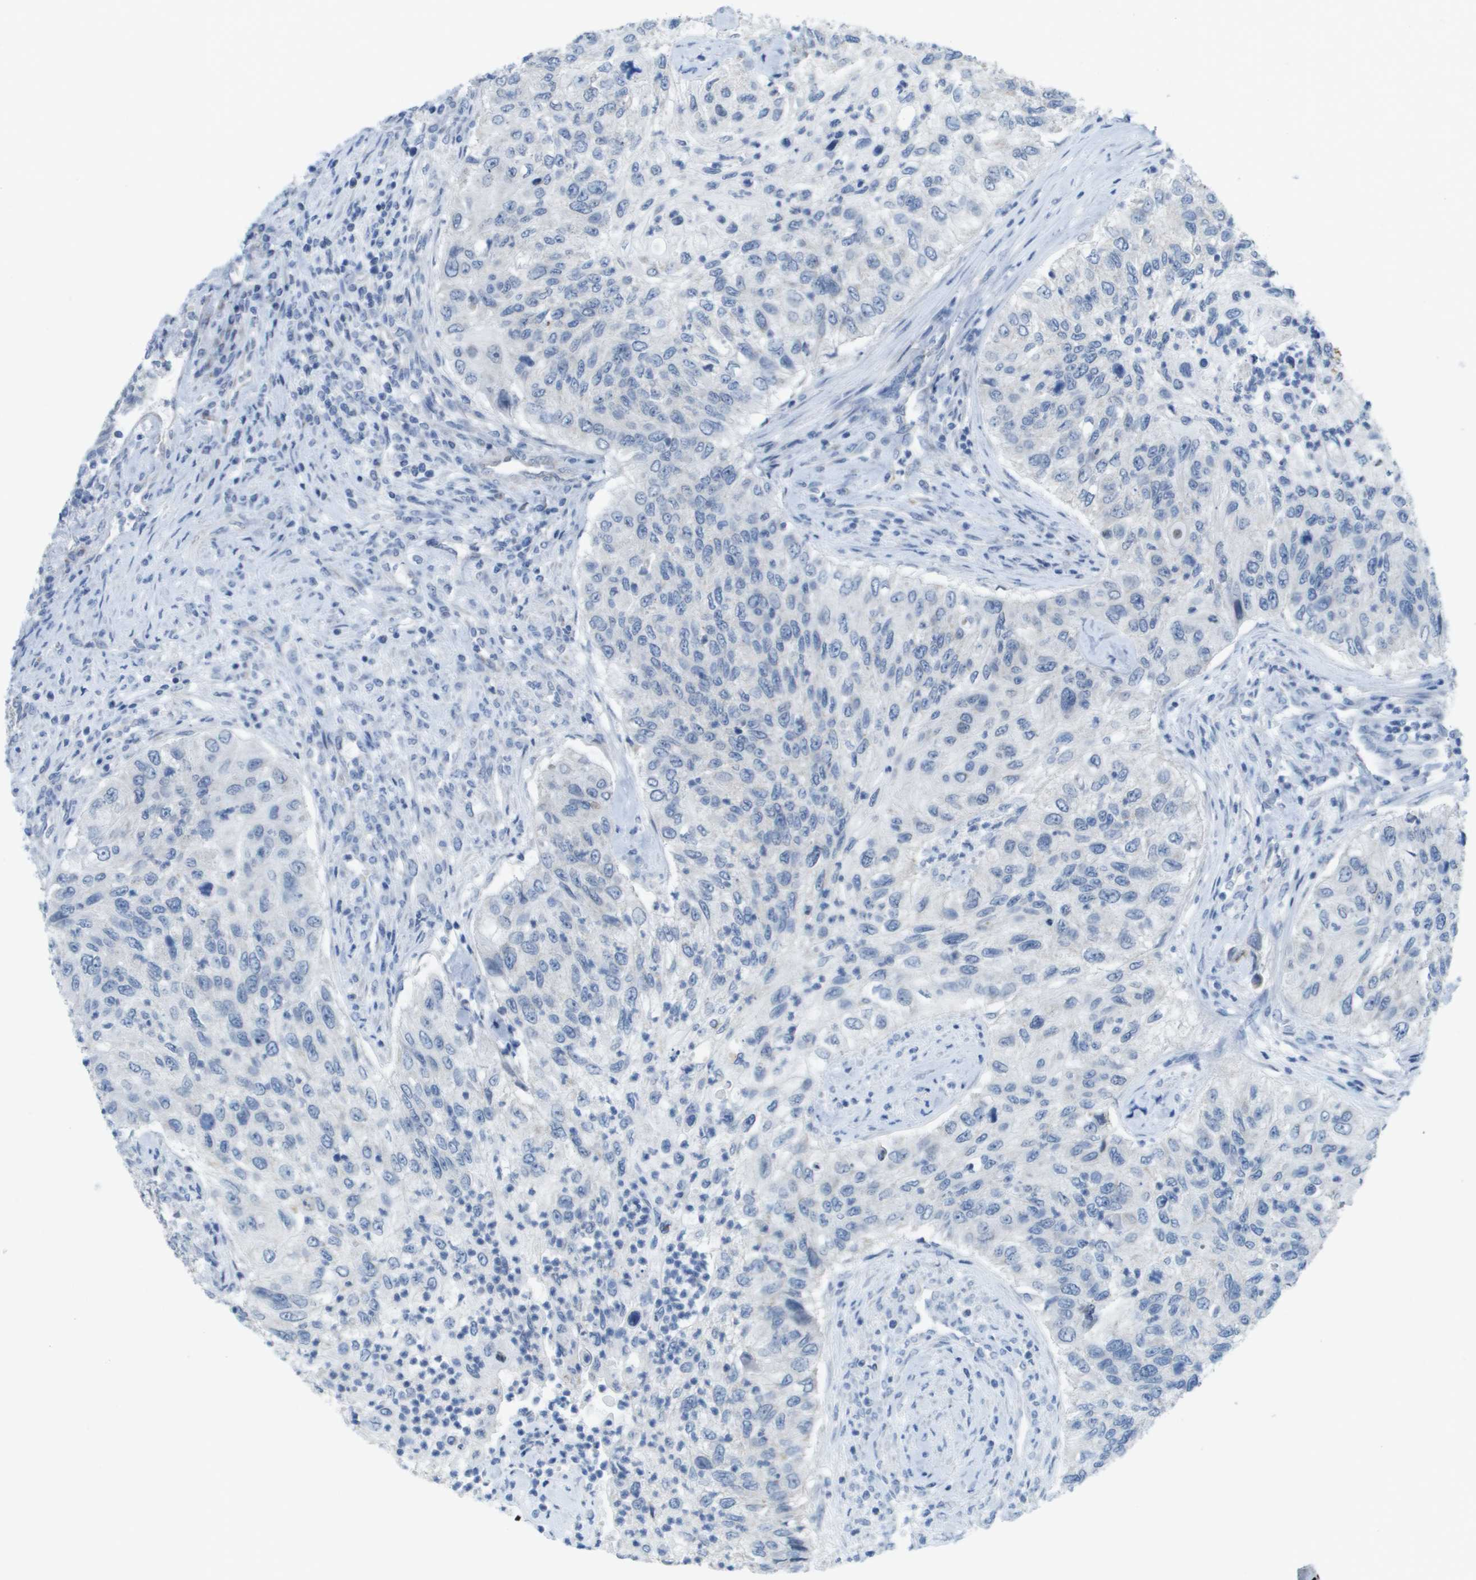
{"staining": {"intensity": "negative", "quantity": "none", "location": "none"}, "tissue": "urothelial cancer", "cell_type": "Tumor cells", "image_type": "cancer", "snomed": [{"axis": "morphology", "description": "Urothelial carcinoma, High grade"}, {"axis": "topography", "description": "Urinary bladder"}], "caption": "Tumor cells are negative for brown protein staining in urothelial cancer.", "gene": "TMEM223", "patient": {"sex": "female", "age": 60}}